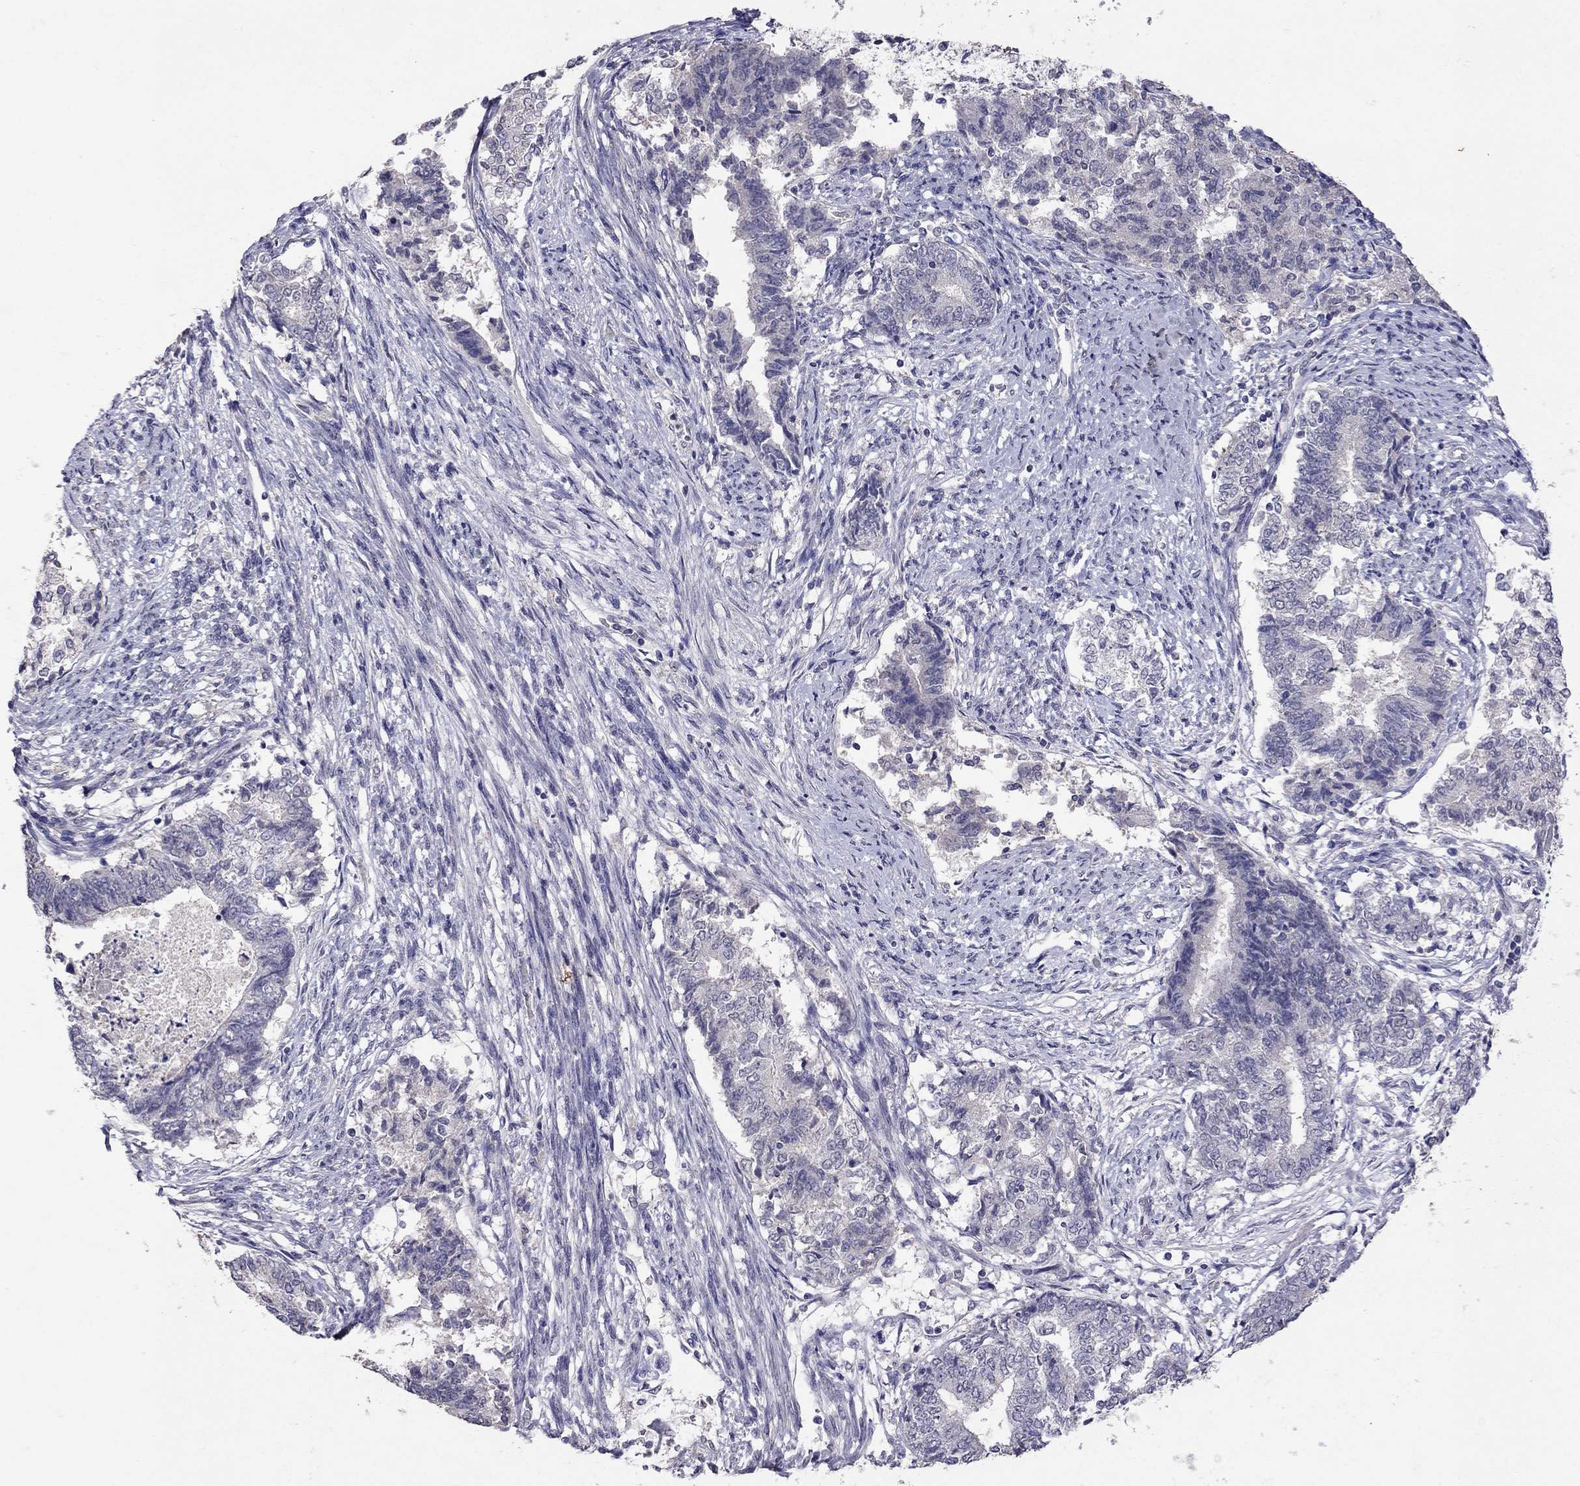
{"staining": {"intensity": "negative", "quantity": "none", "location": "none"}, "tissue": "endometrial cancer", "cell_type": "Tumor cells", "image_type": "cancer", "snomed": [{"axis": "morphology", "description": "Adenocarcinoma, NOS"}, {"axis": "topography", "description": "Endometrium"}], "caption": "There is no significant staining in tumor cells of endometrial cancer.", "gene": "FST", "patient": {"sex": "female", "age": 65}}